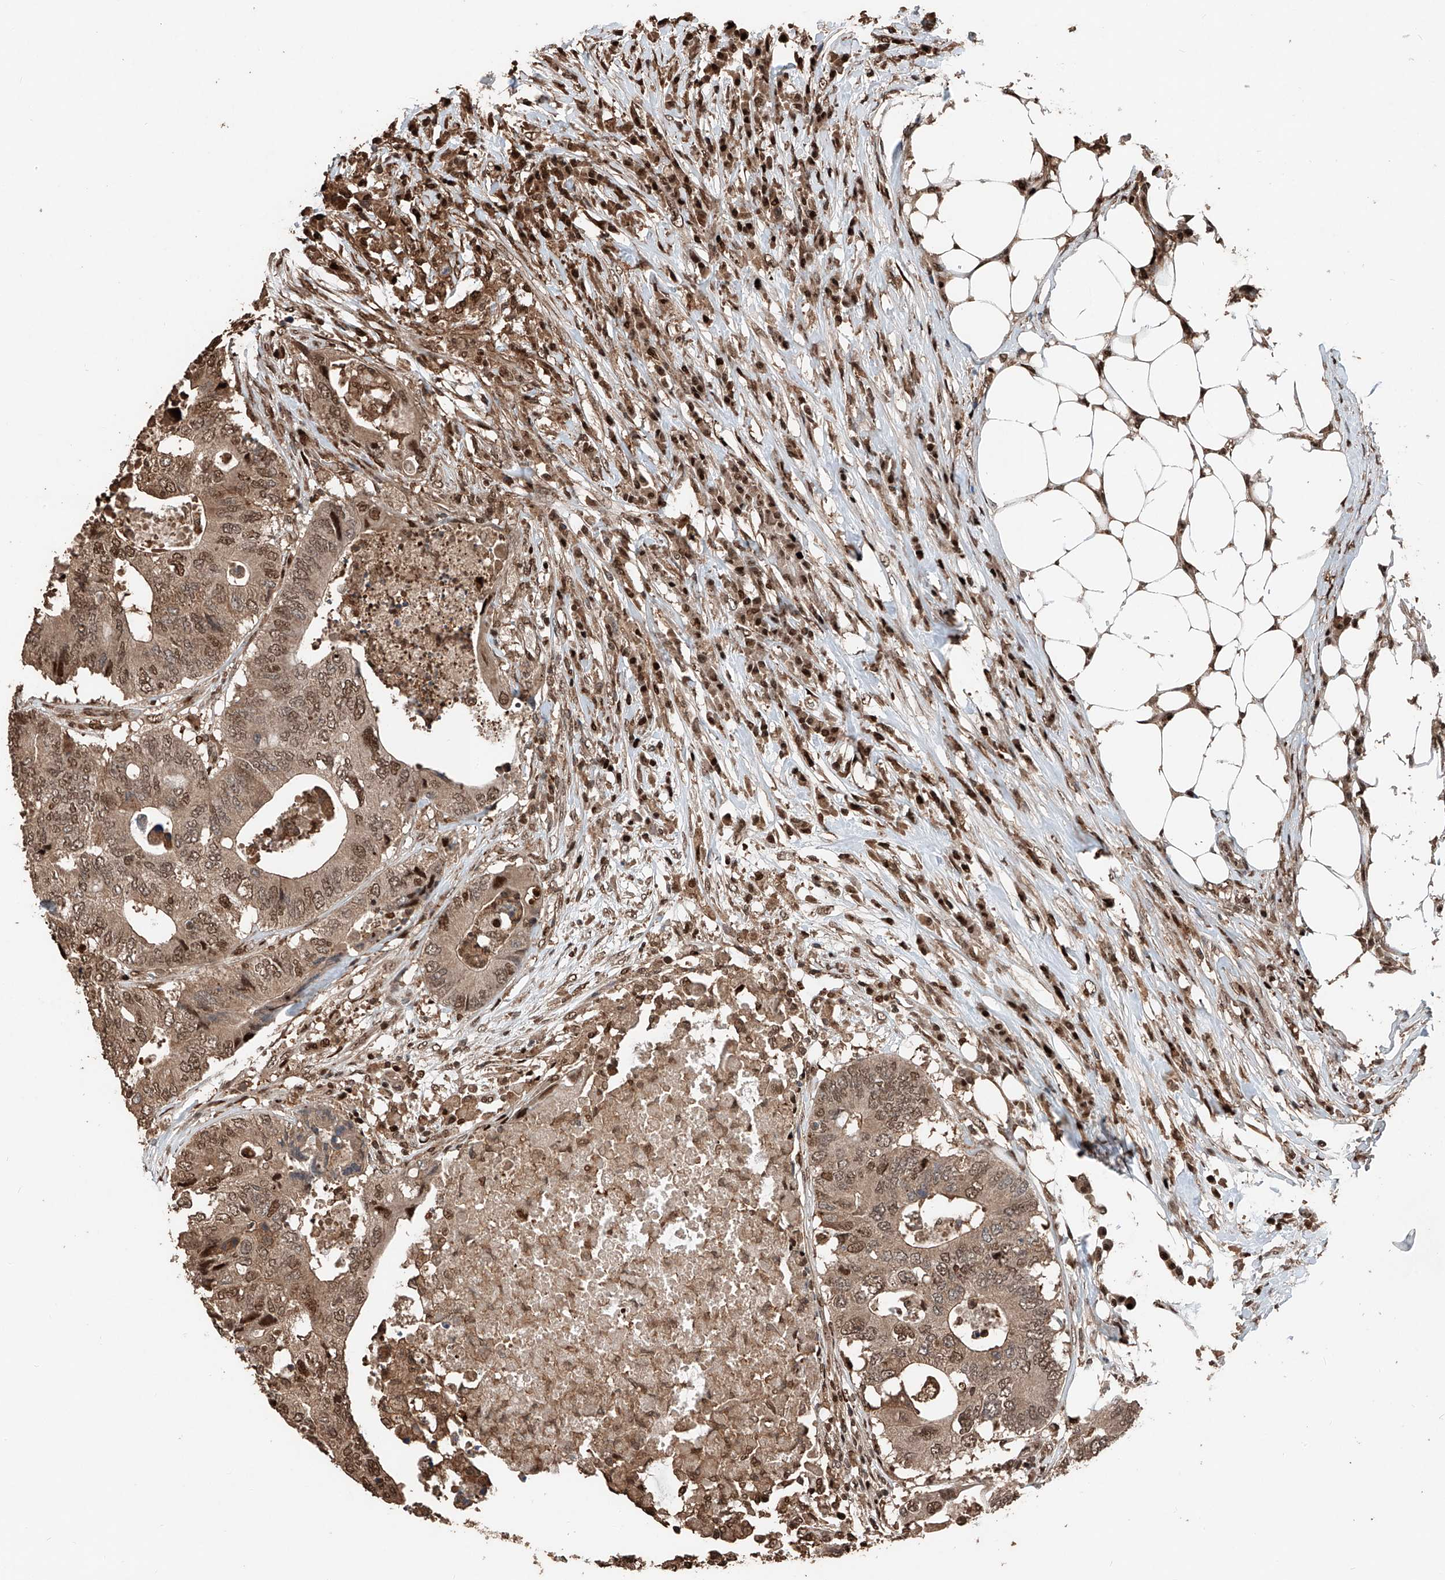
{"staining": {"intensity": "moderate", "quantity": ">75%", "location": "cytoplasmic/membranous,nuclear"}, "tissue": "colorectal cancer", "cell_type": "Tumor cells", "image_type": "cancer", "snomed": [{"axis": "morphology", "description": "Adenocarcinoma, NOS"}, {"axis": "topography", "description": "Colon"}], "caption": "Immunohistochemistry of human colorectal adenocarcinoma demonstrates medium levels of moderate cytoplasmic/membranous and nuclear expression in about >75% of tumor cells.", "gene": "RMND1", "patient": {"sex": "male", "age": 71}}